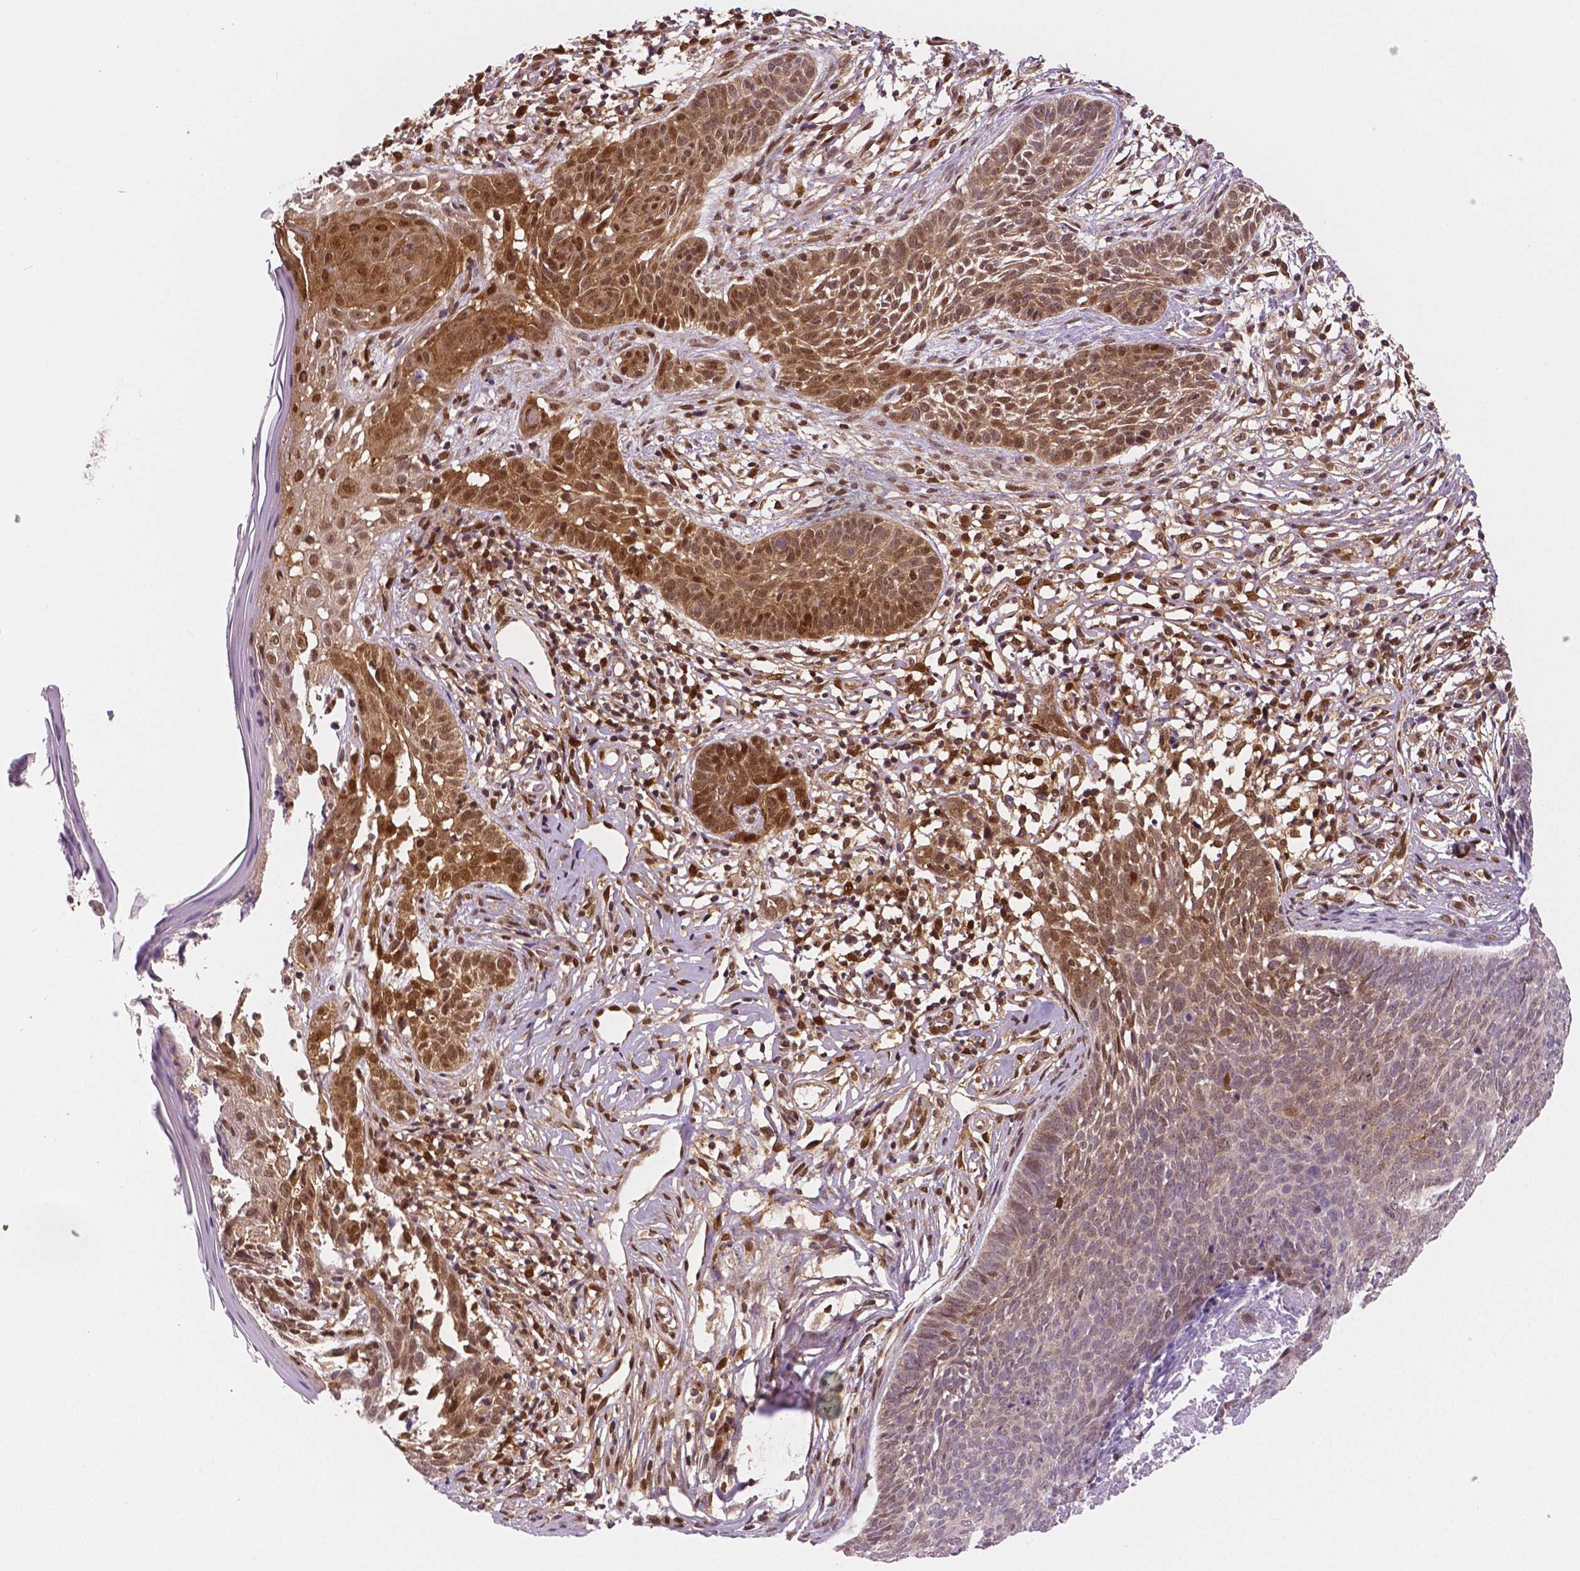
{"staining": {"intensity": "moderate", "quantity": ">75%", "location": "cytoplasmic/membranous,nuclear"}, "tissue": "skin cancer", "cell_type": "Tumor cells", "image_type": "cancer", "snomed": [{"axis": "morphology", "description": "Basal cell carcinoma"}, {"axis": "topography", "description": "Skin"}], "caption": "This is an image of immunohistochemistry (IHC) staining of basal cell carcinoma (skin), which shows moderate staining in the cytoplasmic/membranous and nuclear of tumor cells.", "gene": "STAT3", "patient": {"sex": "male", "age": 85}}